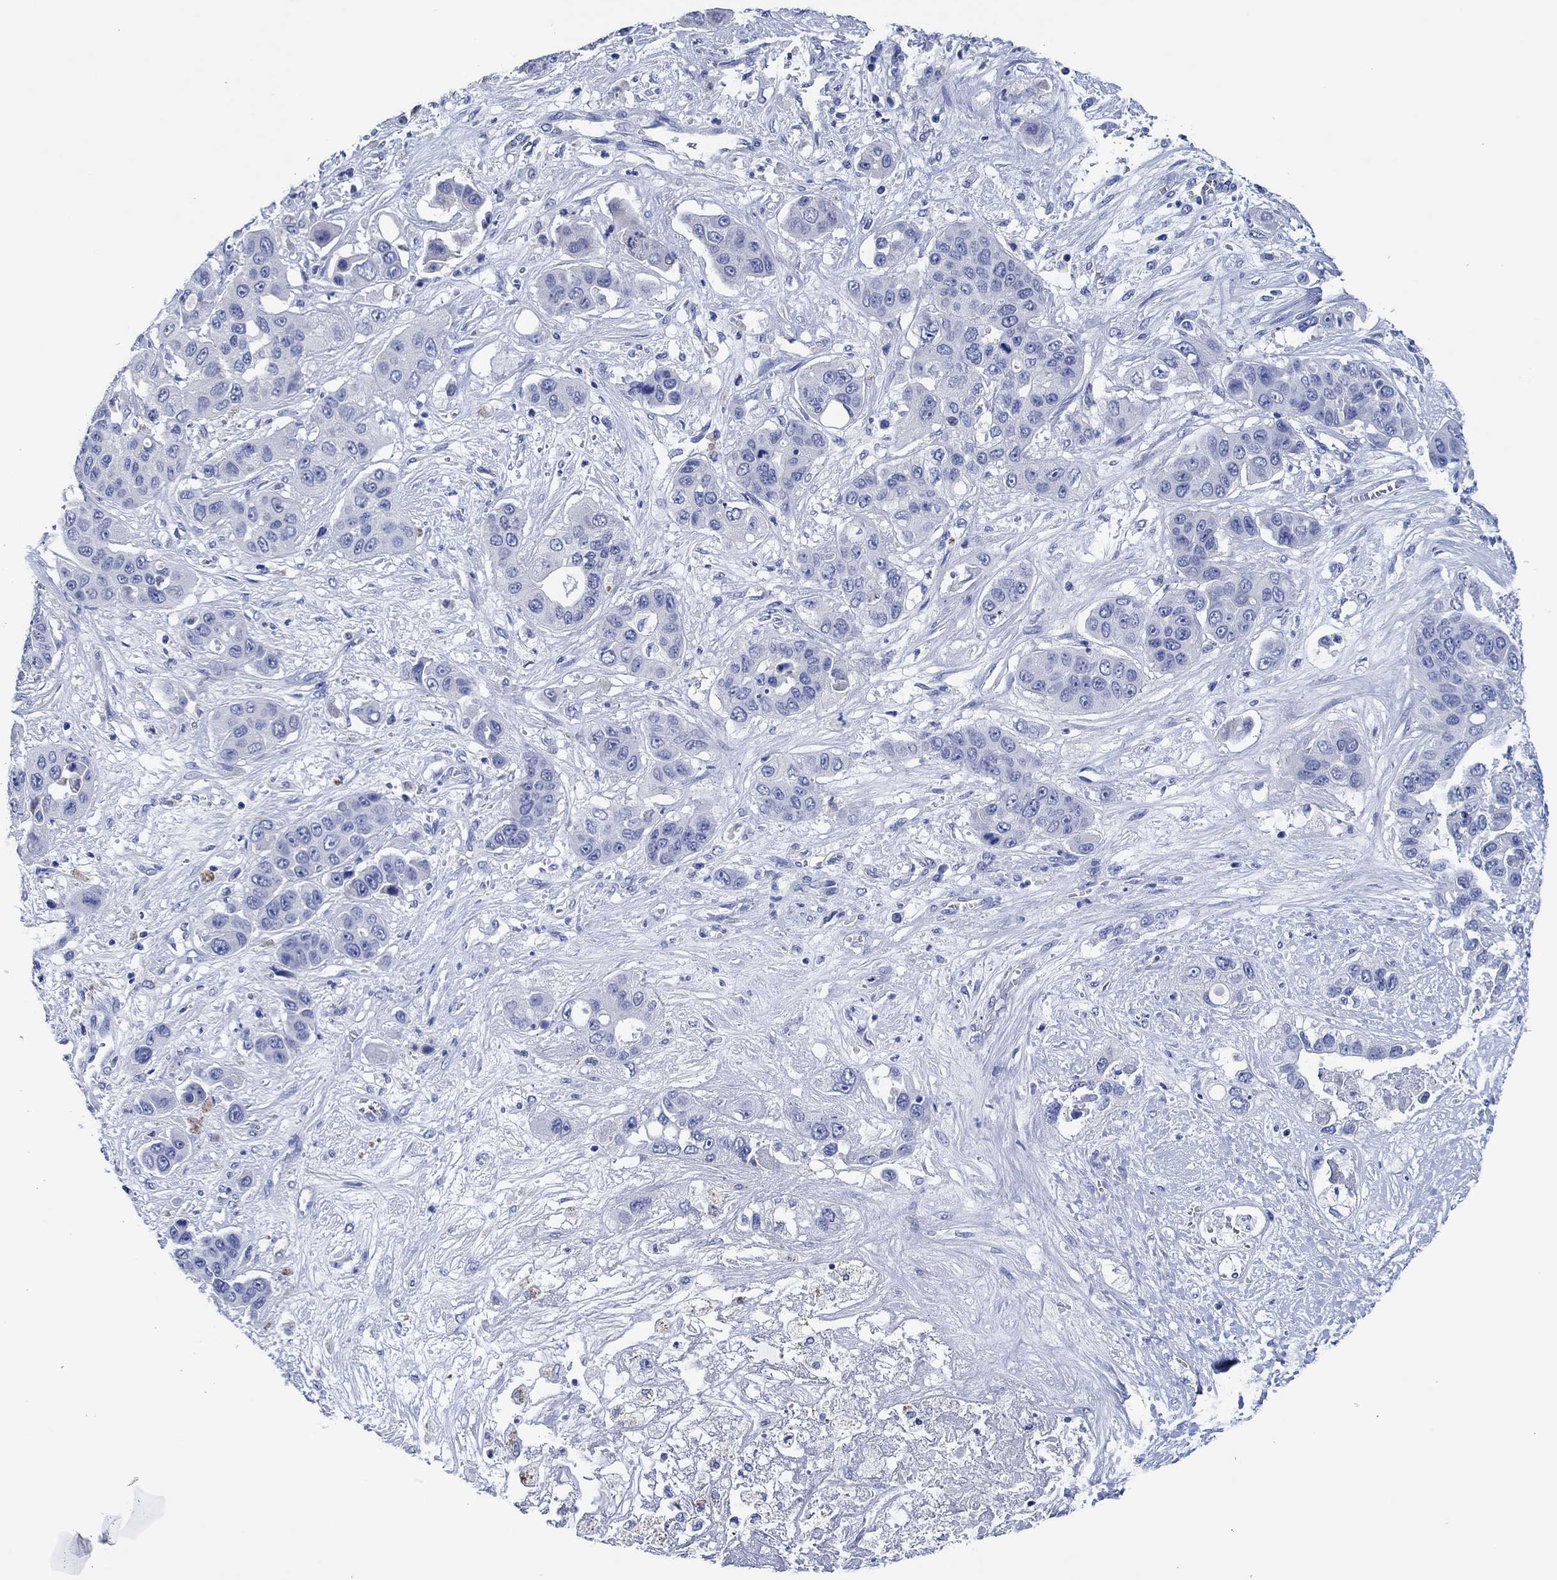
{"staining": {"intensity": "negative", "quantity": "none", "location": "none"}, "tissue": "liver cancer", "cell_type": "Tumor cells", "image_type": "cancer", "snomed": [{"axis": "morphology", "description": "Cholangiocarcinoma"}, {"axis": "topography", "description": "Liver"}], "caption": "This is an immunohistochemistry (IHC) micrograph of human liver cancer (cholangiocarcinoma). There is no staining in tumor cells.", "gene": "CPNE6", "patient": {"sex": "female", "age": 52}}